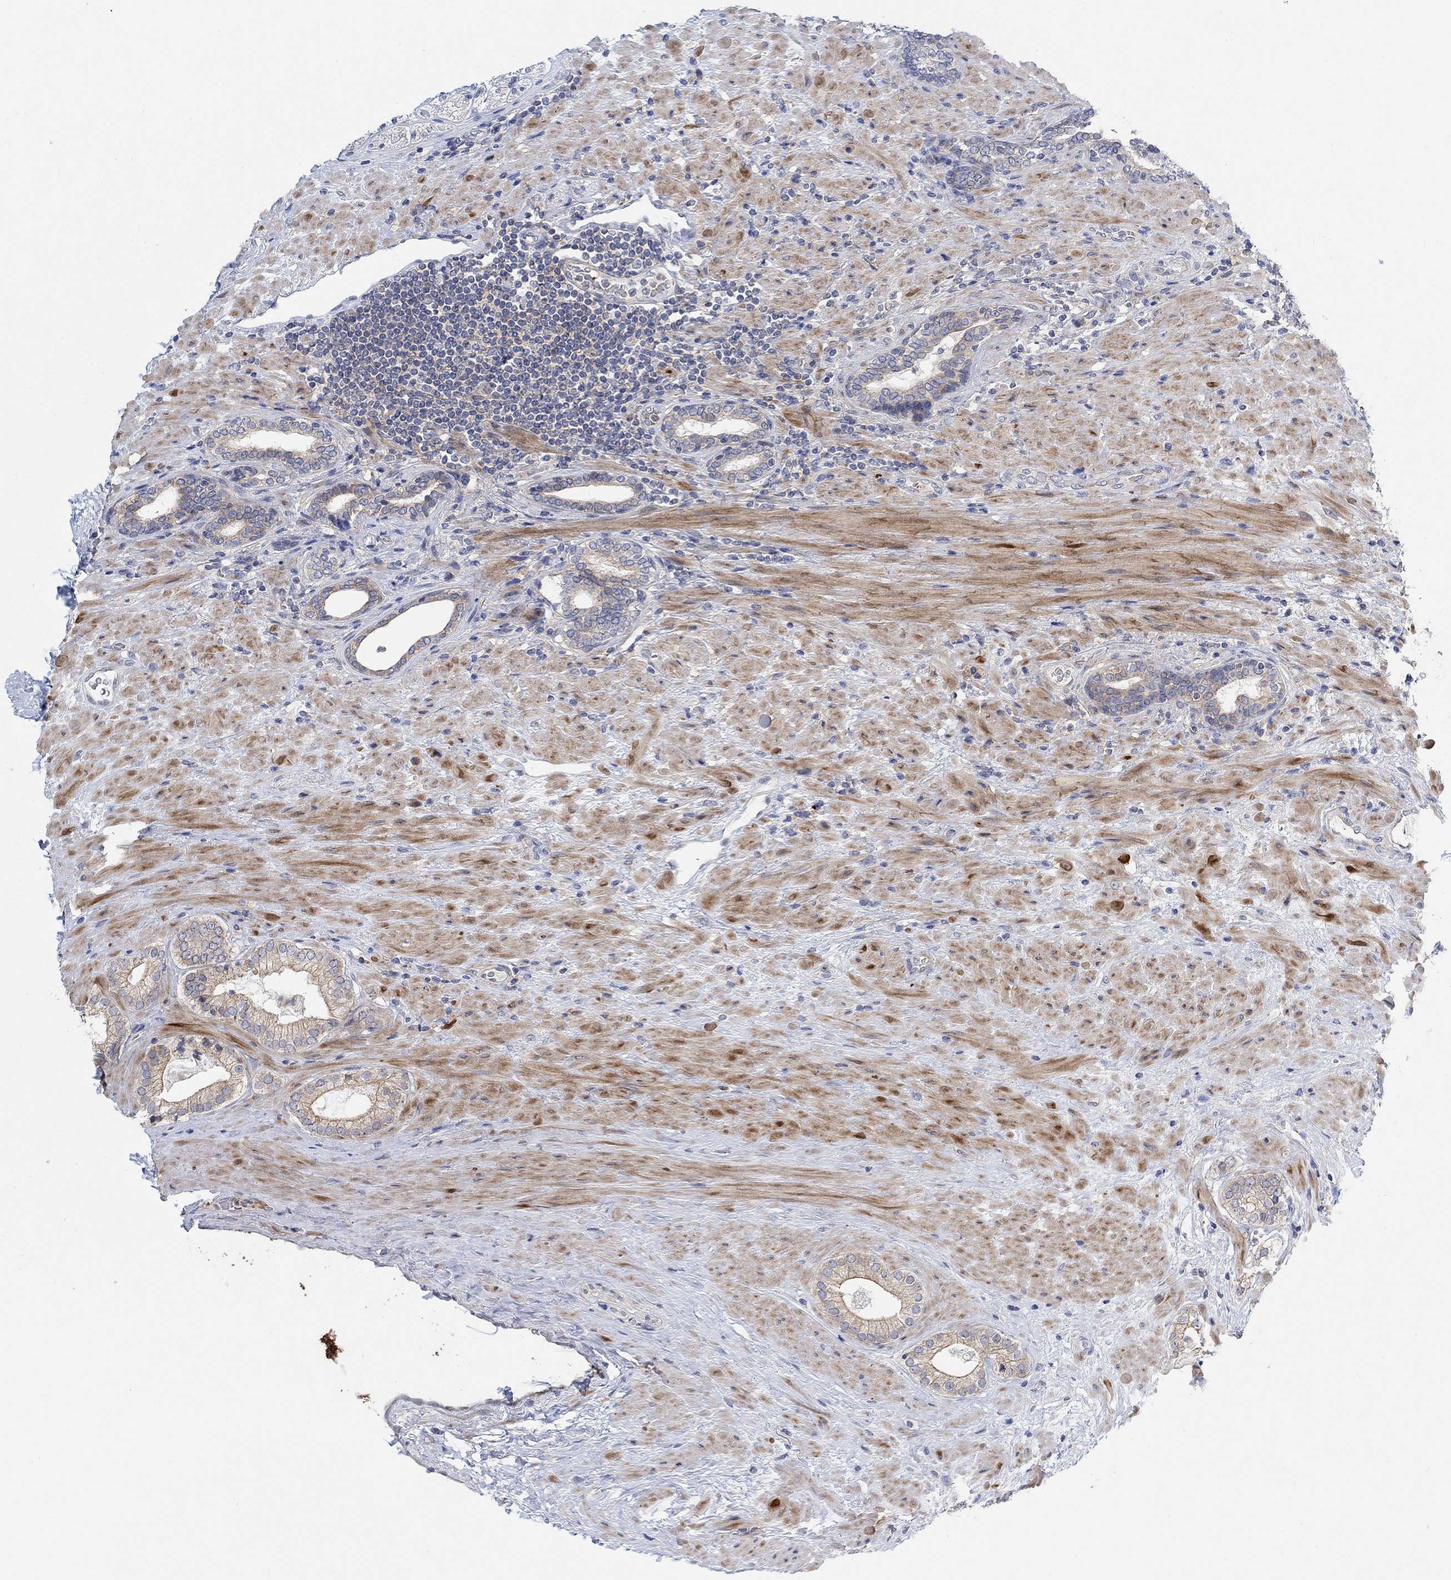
{"staining": {"intensity": "negative", "quantity": "none", "location": "none"}, "tissue": "prostate cancer", "cell_type": "Tumor cells", "image_type": "cancer", "snomed": [{"axis": "morphology", "description": "Adenocarcinoma, Low grade"}, {"axis": "topography", "description": "Prostate and seminal vesicle, NOS"}], "caption": "This is an immunohistochemistry photomicrograph of prostate low-grade adenocarcinoma. There is no staining in tumor cells.", "gene": "PMFBP1", "patient": {"sex": "male", "age": 61}}